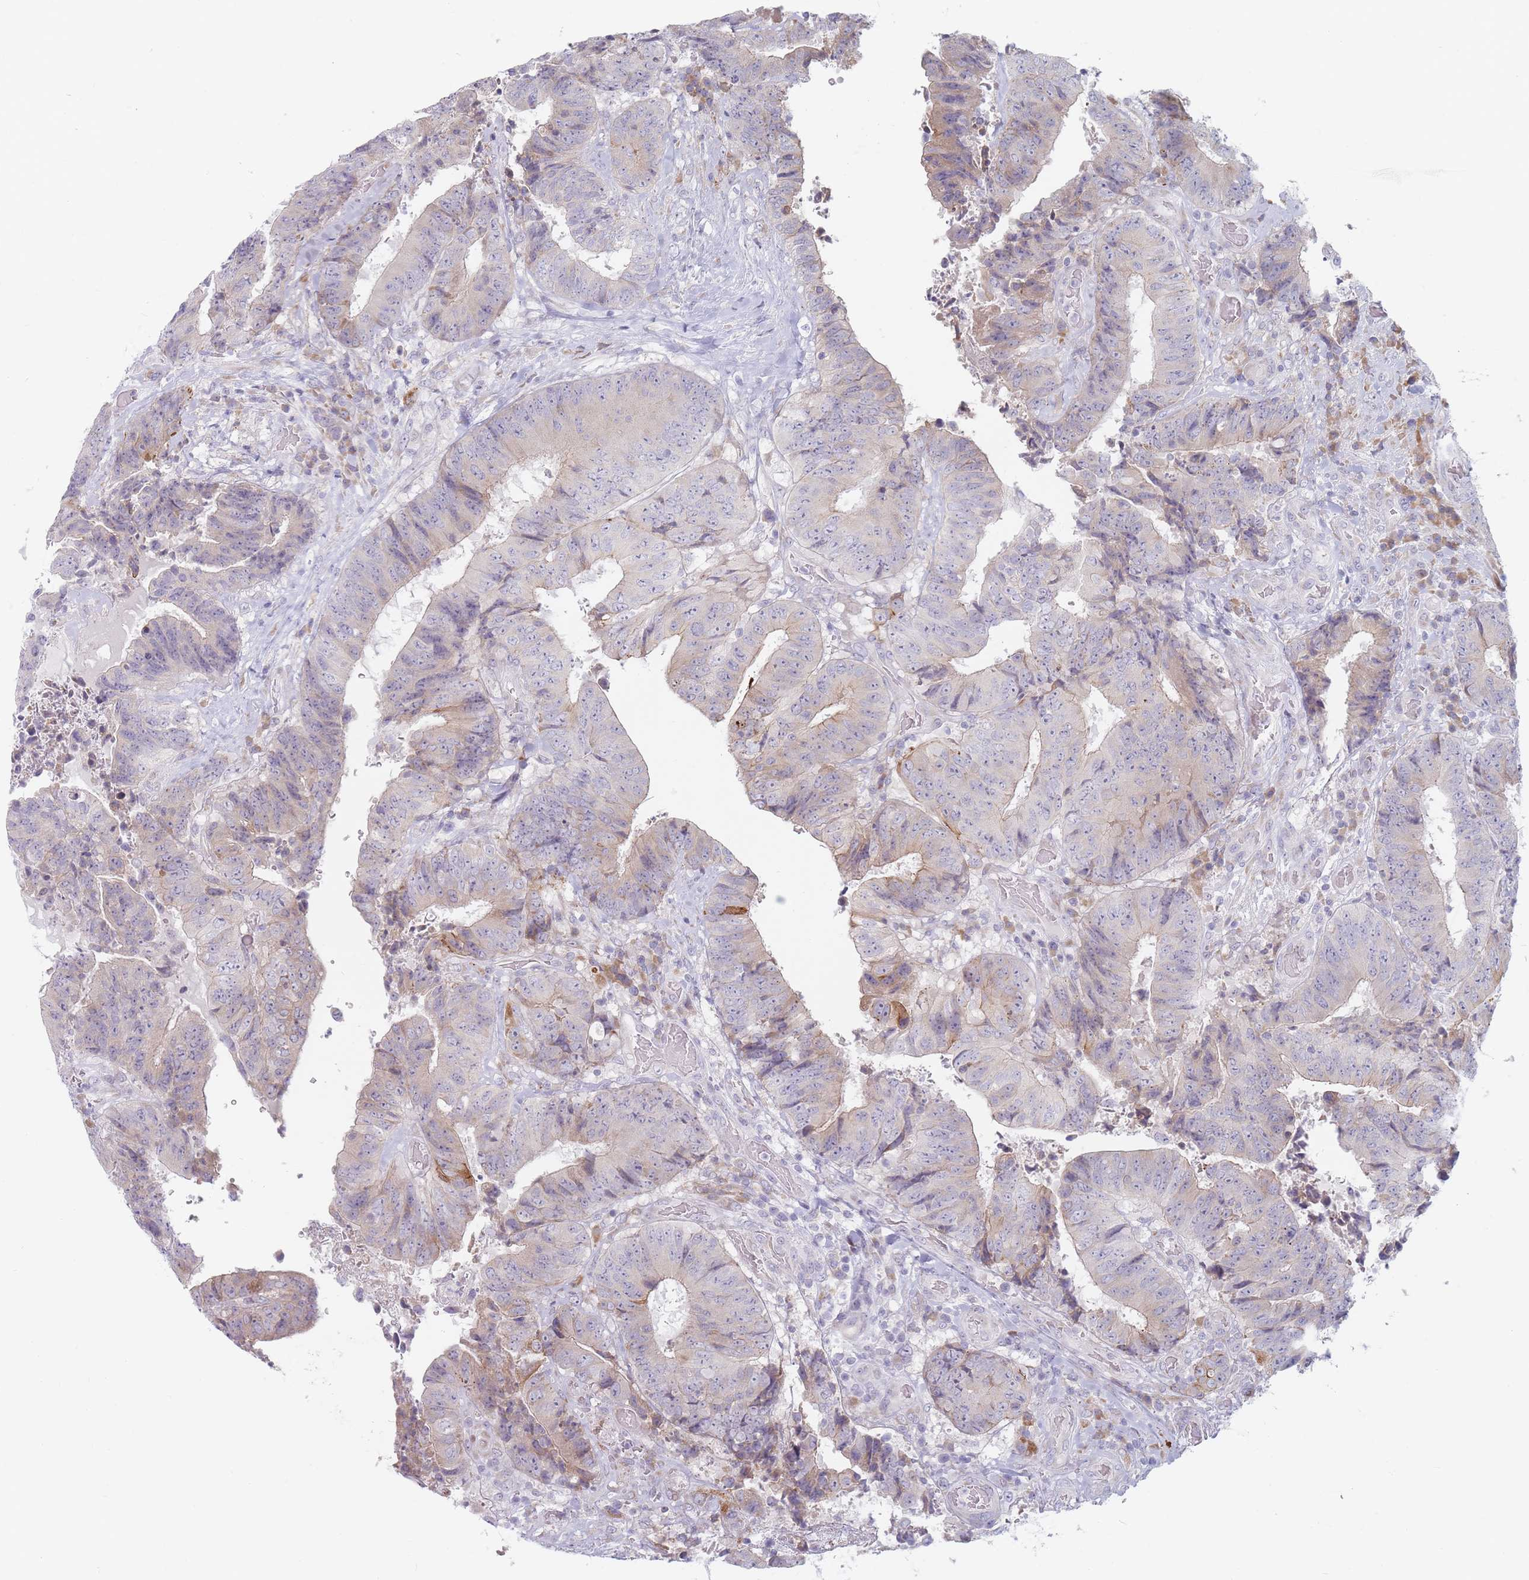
{"staining": {"intensity": "weak", "quantity": "<25%", "location": "cytoplasmic/membranous"}, "tissue": "colorectal cancer", "cell_type": "Tumor cells", "image_type": "cancer", "snomed": [{"axis": "morphology", "description": "Adenocarcinoma, NOS"}, {"axis": "topography", "description": "Rectum"}], "caption": "The histopathology image displays no staining of tumor cells in colorectal cancer.", "gene": "SPATS1", "patient": {"sex": "male", "age": 72}}